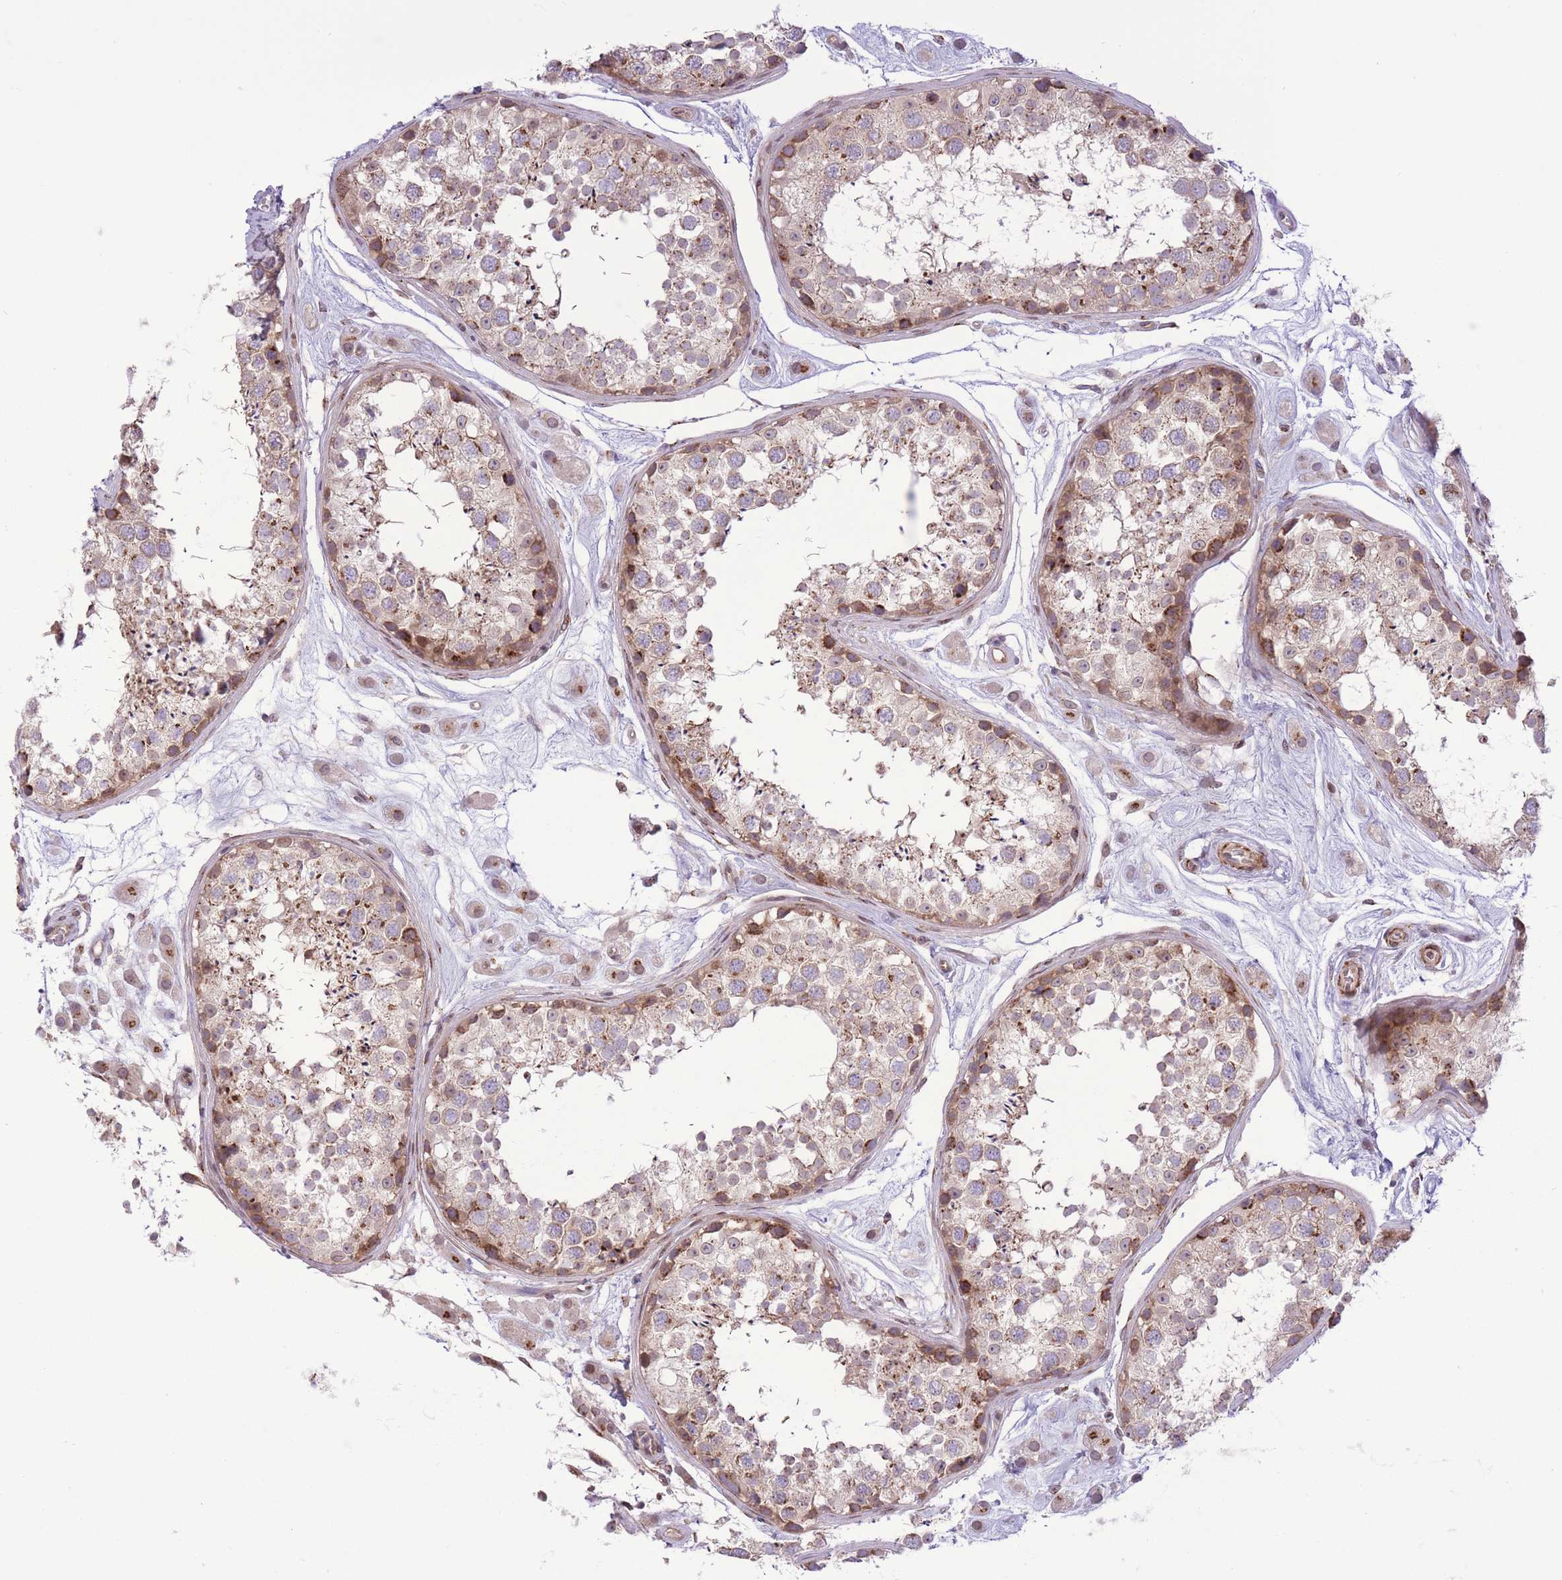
{"staining": {"intensity": "strong", "quantity": "<25%", "location": "cytoplasmic/membranous"}, "tissue": "testis", "cell_type": "Cells in seminiferous ducts", "image_type": "normal", "snomed": [{"axis": "morphology", "description": "Normal tissue, NOS"}, {"axis": "topography", "description": "Testis"}], "caption": "A photomicrograph showing strong cytoplasmic/membranous positivity in about <25% of cells in seminiferous ducts in unremarkable testis, as visualized by brown immunohistochemical staining.", "gene": "ZBED5", "patient": {"sex": "male", "age": 25}}